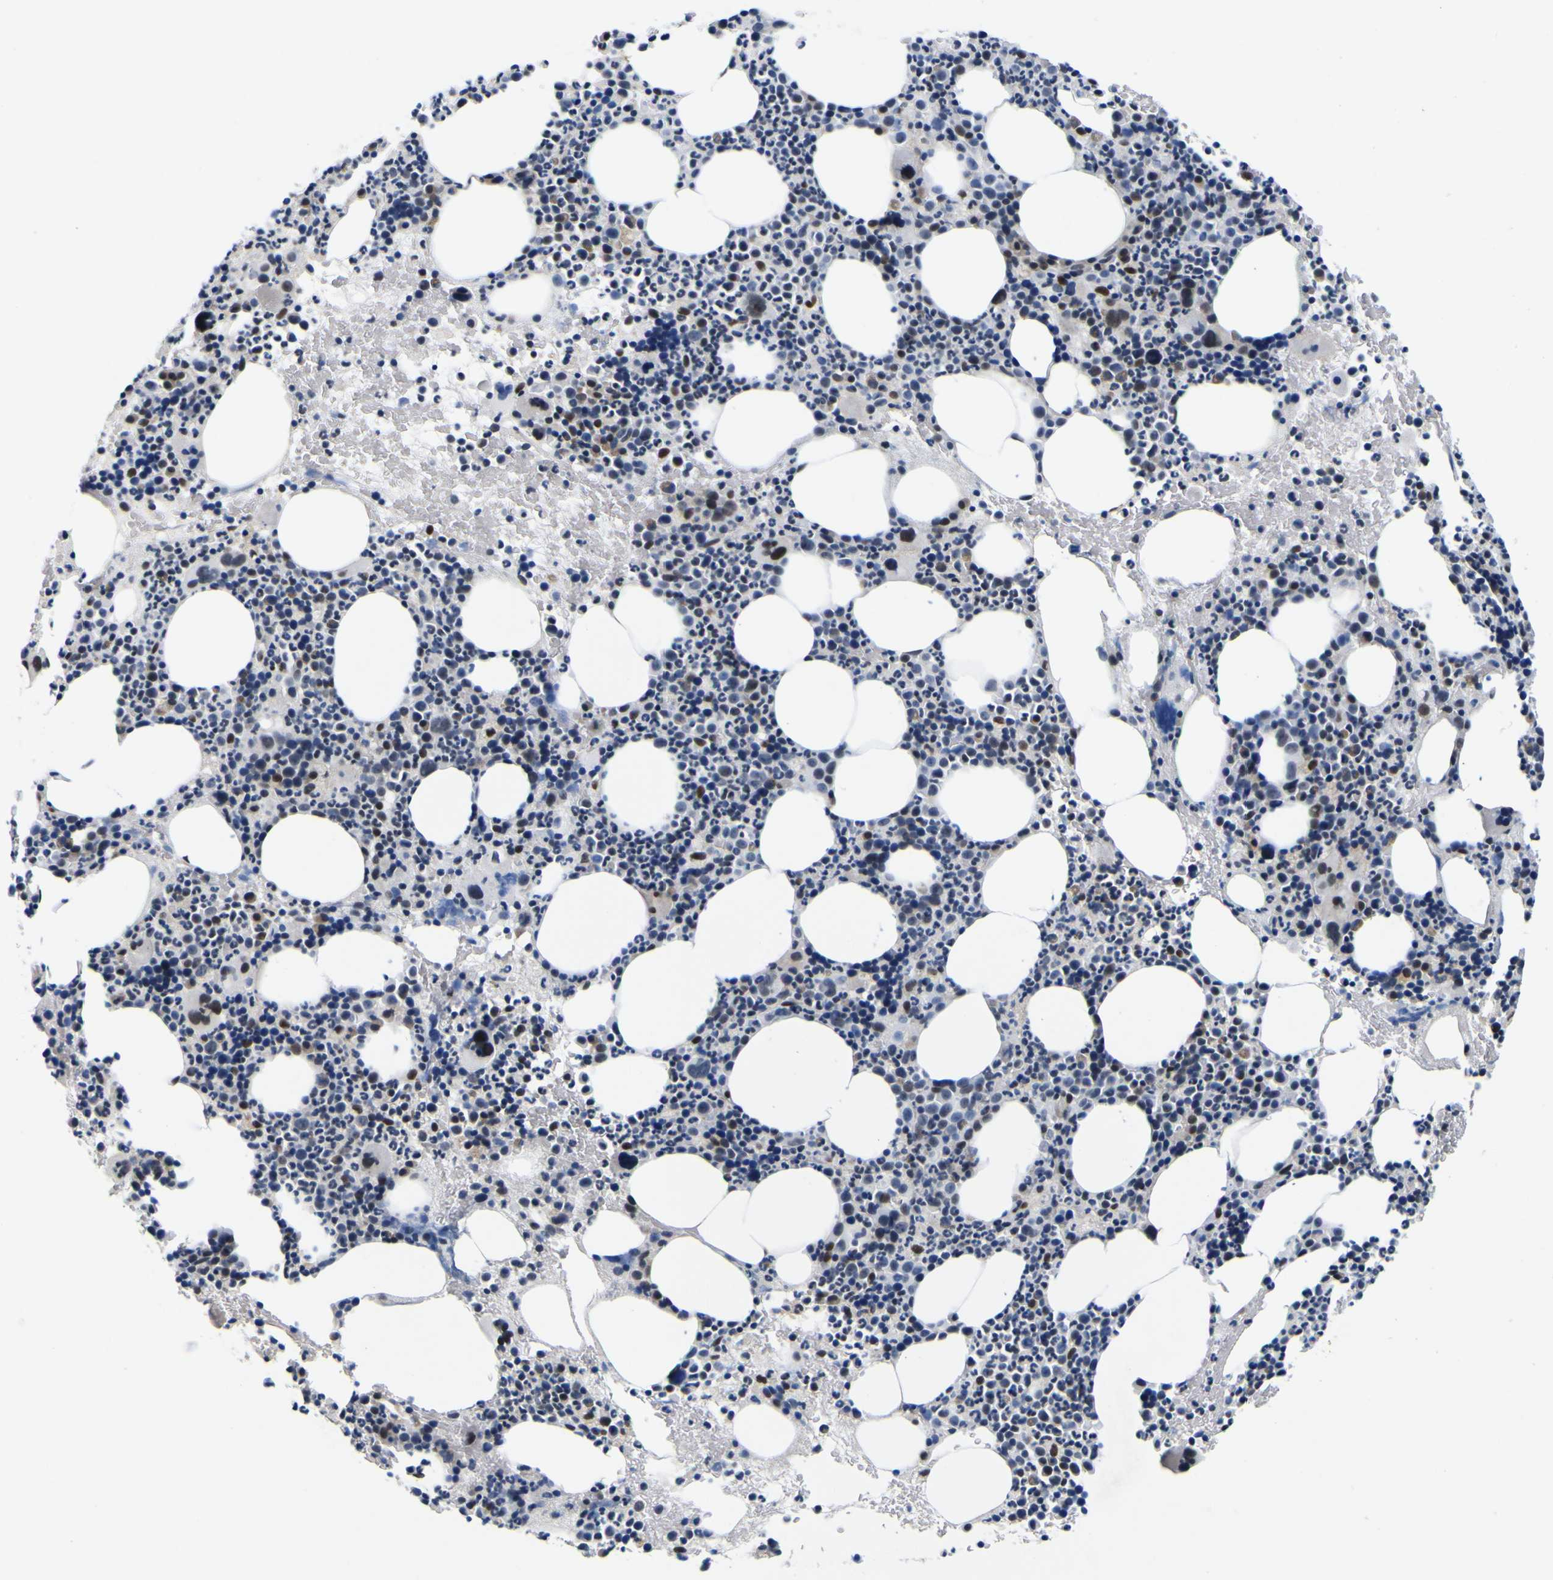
{"staining": {"intensity": "strong", "quantity": "<25%", "location": "nuclear"}, "tissue": "bone marrow", "cell_type": "Hematopoietic cells", "image_type": "normal", "snomed": [{"axis": "morphology", "description": "Normal tissue, NOS"}, {"axis": "morphology", "description": "Inflammation, NOS"}, {"axis": "topography", "description": "Bone marrow"}], "caption": "The micrograph reveals immunohistochemical staining of normal bone marrow. There is strong nuclear expression is appreciated in approximately <25% of hematopoietic cells. The staining was performed using DAB to visualize the protein expression in brown, while the nuclei were stained in blue with hematoxylin (Magnification: 20x).", "gene": "CUL4B", "patient": {"sex": "male", "age": 73}}